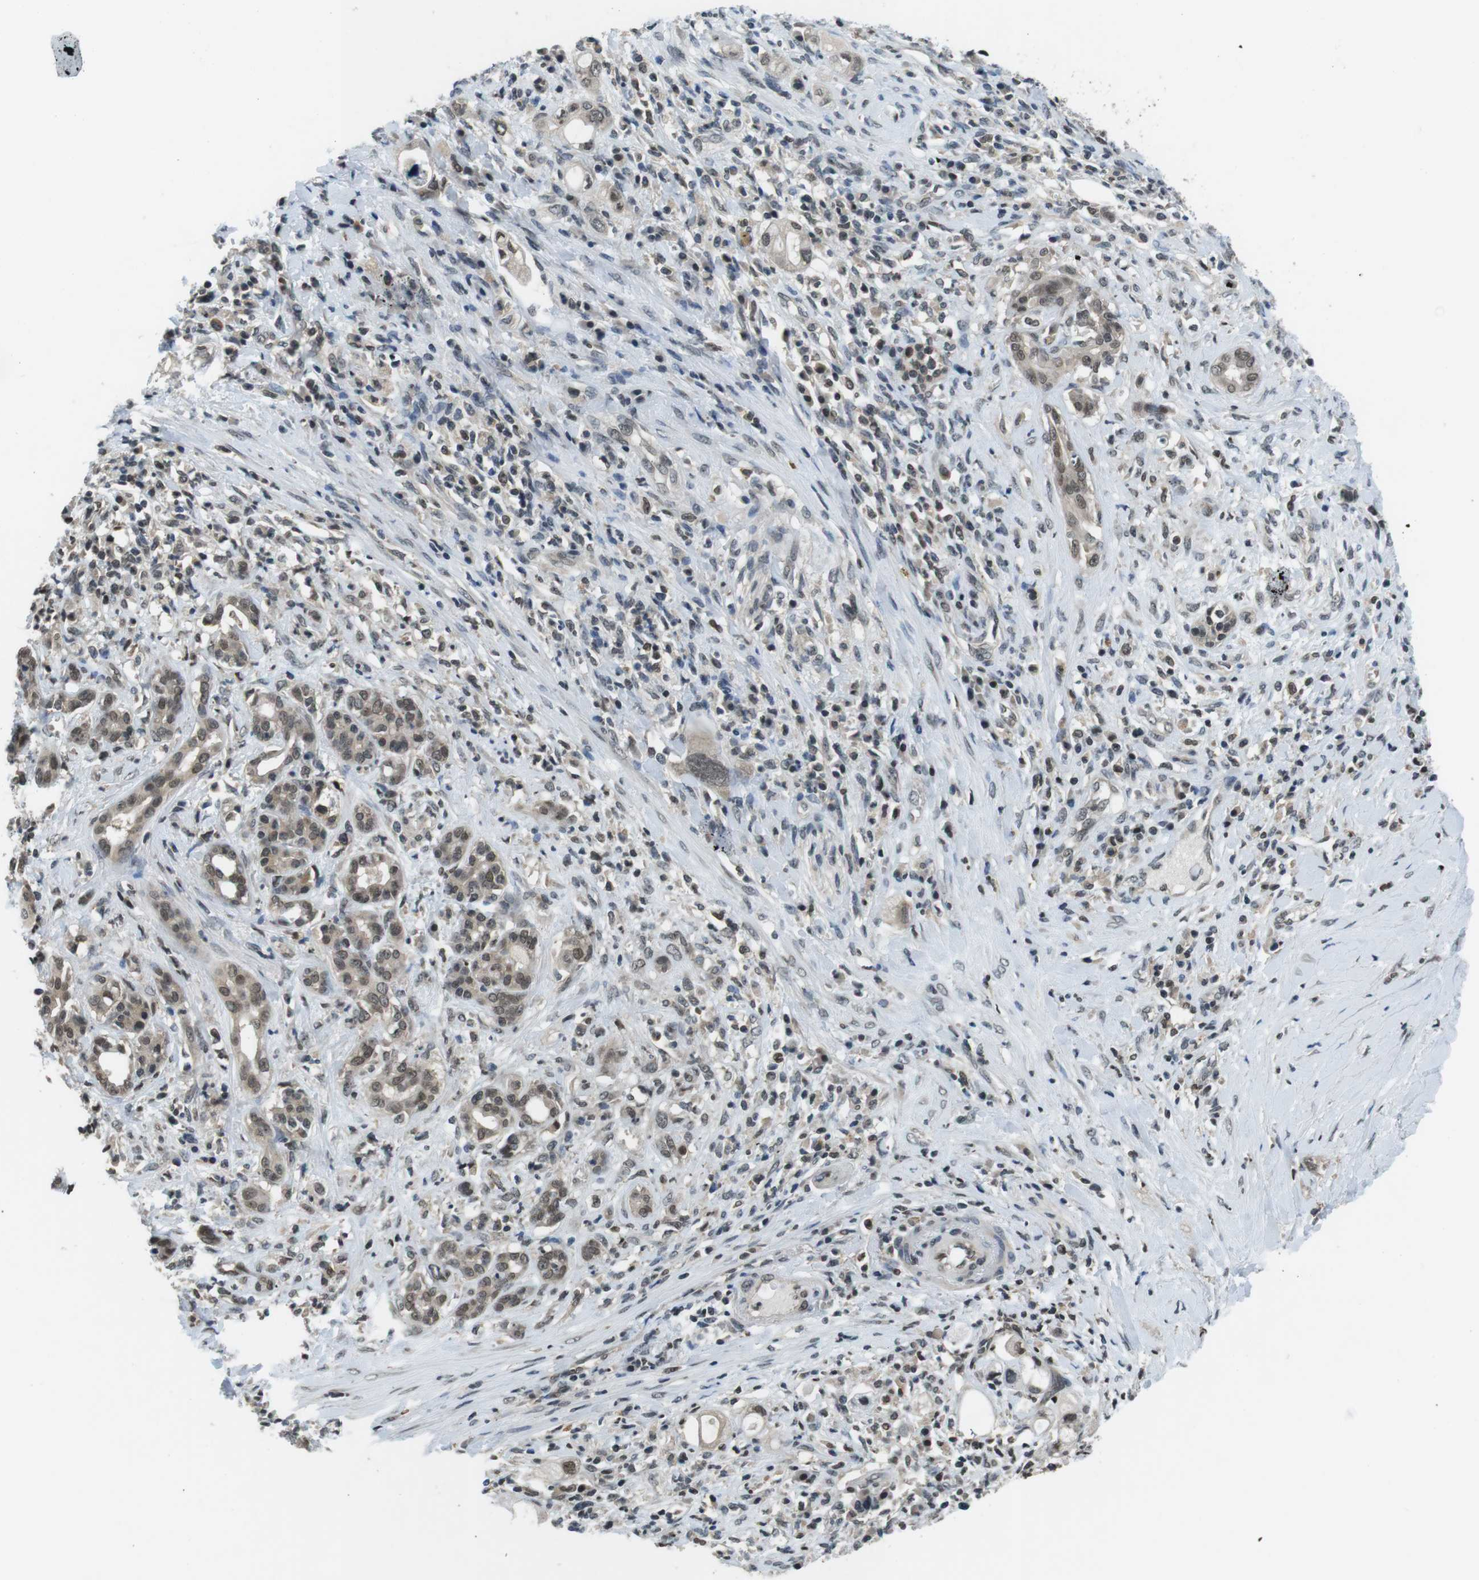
{"staining": {"intensity": "weak", "quantity": ">75%", "location": "cytoplasmic/membranous,nuclear"}, "tissue": "pancreatic cancer", "cell_type": "Tumor cells", "image_type": "cancer", "snomed": [{"axis": "morphology", "description": "Adenocarcinoma, NOS"}, {"axis": "topography", "description": "Pancreas"}], "caption": "A brown stain shows weak cytoplasmic/membranous and nuclear staining of a protein in human pancreatic cancer (adenocarcinoma) tumor cells. (DAB = brown stain, brightfield microscopy at high magnification).", "gene": "NEK4", "patient": {"sex": "female", "age": 56}}